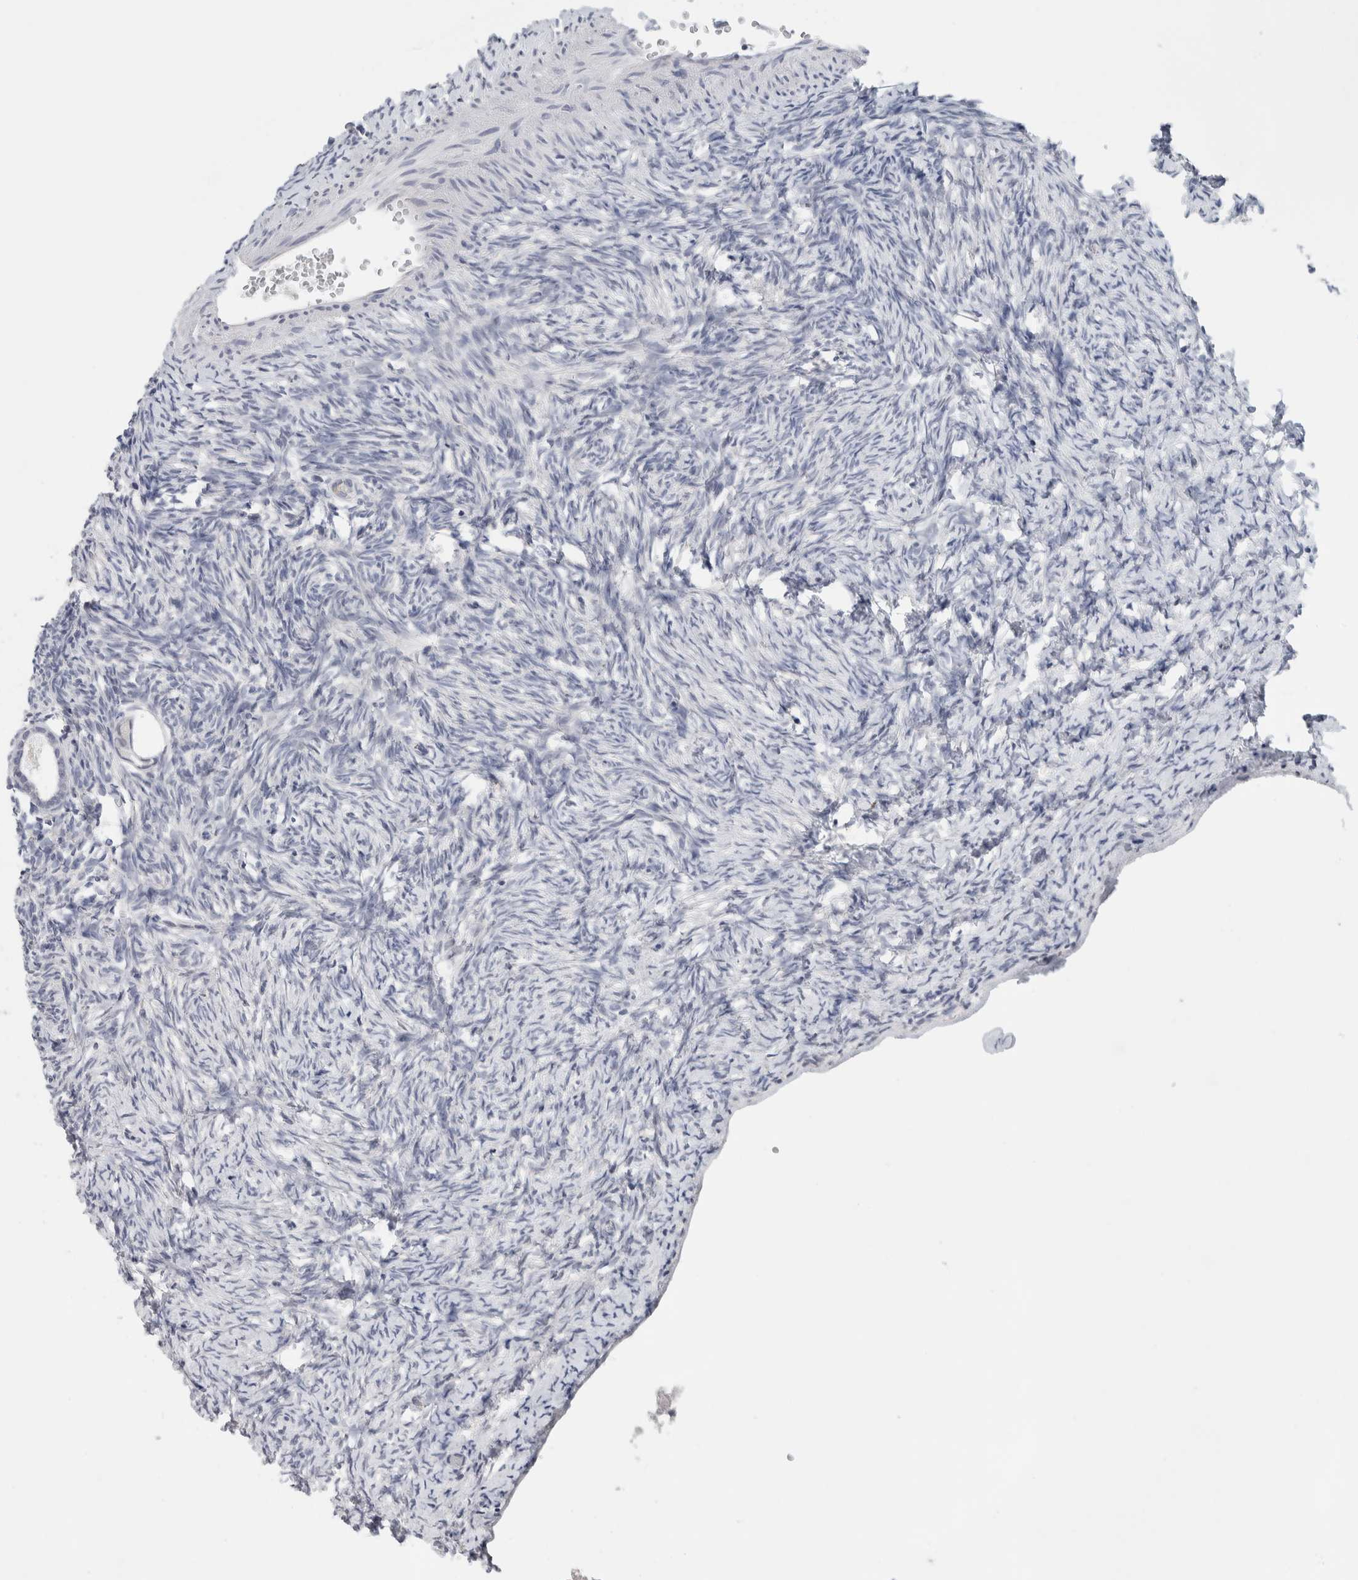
{"staining": {"intensity": "negative", "quantity": "none", "location": "none"}, "tissue": "ovary", "cell_type": "Follicle cells", "image_type": "normal", "snomed": [{"axis": "morphology", "description": "Normal tissue, NOS"}, {"axis": "topography", "description": "Ovary"}], "caption": "Immunohistochemistry photomicrograph of normal ovary: human ovary stained with DAB exhibits no significant protein staining in follicle cells. (IHC, brightfield microscopy, high magnification).", "gene": "SCN2A", "patient": {"sex": "female", "age": 34}}